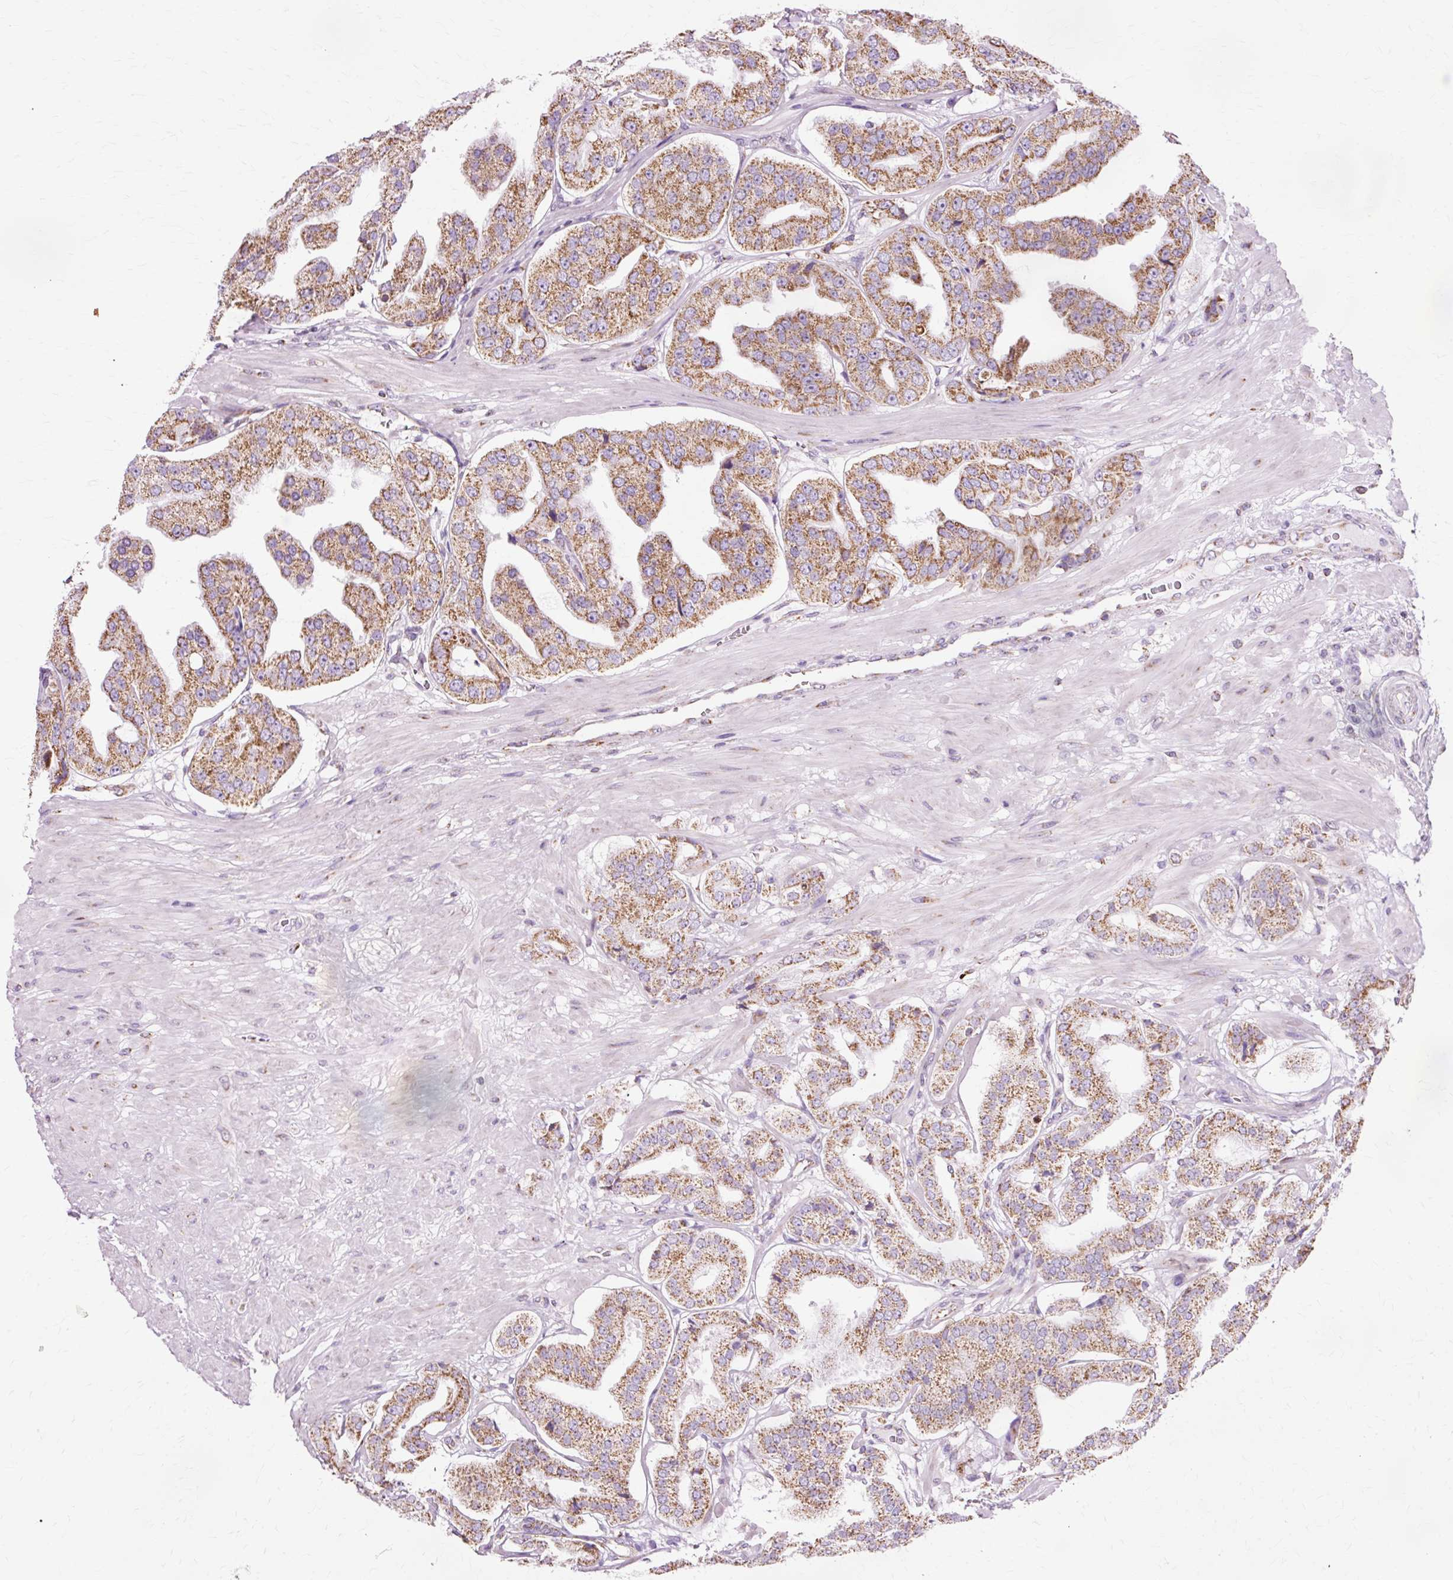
{"staining": {"intensity": "strong", "quantity": ">75%", "location": "cytoplasmic/membranous"}, "tissue": "prostate cancer", "cell_type": "Tumor cells", "image_type": "cancer", "snomed": [{"axis": "morphology", "description": "Adenocarcinoma, High grade"}, {"axis": "topography", "description": "Prostate"}], "caption": "Tumor cells demonstrate strong cytoplasmic/membranous positivity in about >75% of cells in prostate cancer (adenocarcinoma (high-grade)).", "gene": "ATP5PO", "patient": {"sex": "male", "age": 63}}